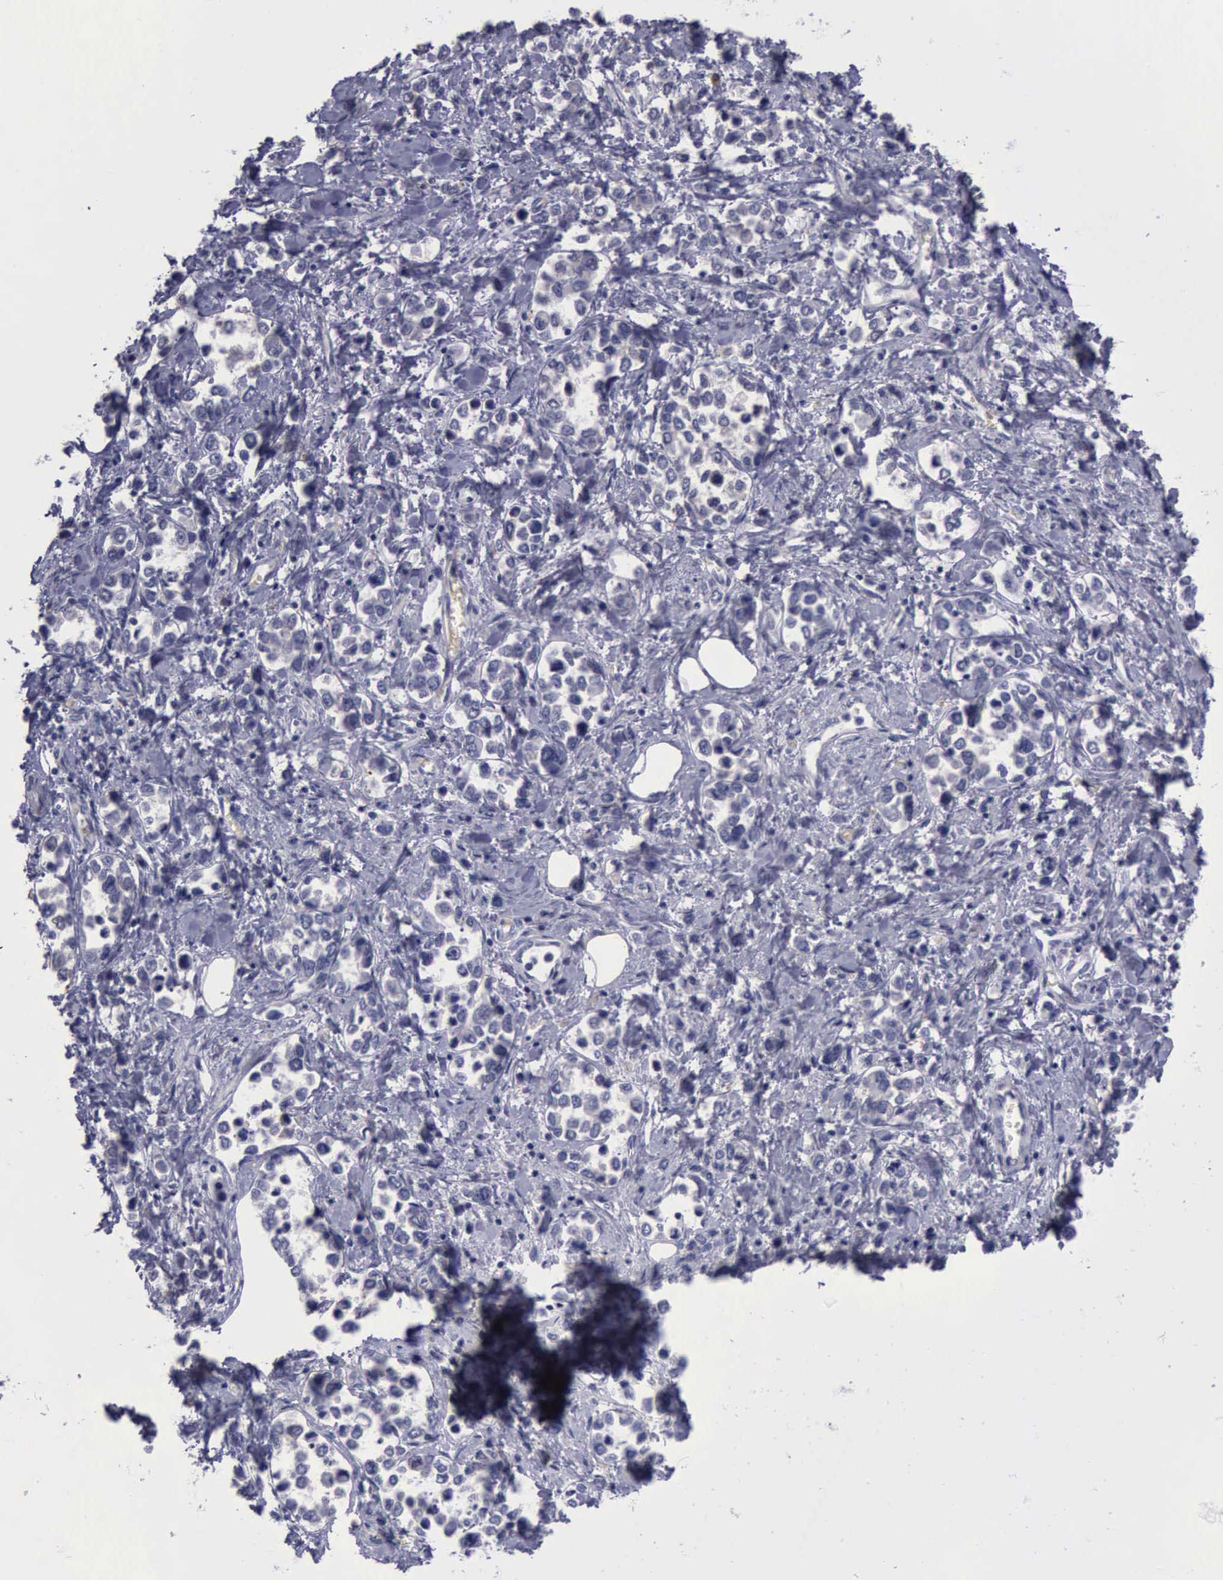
{"staining": {"intensity": "negative", "quantity": "none", "location": "none"}, "tissue": "stomach cancer", "cell_type": "Tumor cells", "image_type": "cancer", "snomed": [{"axis": "morphology", "description": "Adenocarcinoma, NOS"}, {"axis": "topography", "description": "Stomach, upper"}], "caption": "An IHC image of adenocarcinoma (stomach) is shown. There is no staining in tumor cells of adenocarcinoma (stomach).", "gene": "CEP128", "patient": {"sex": "male", "age": 76}}